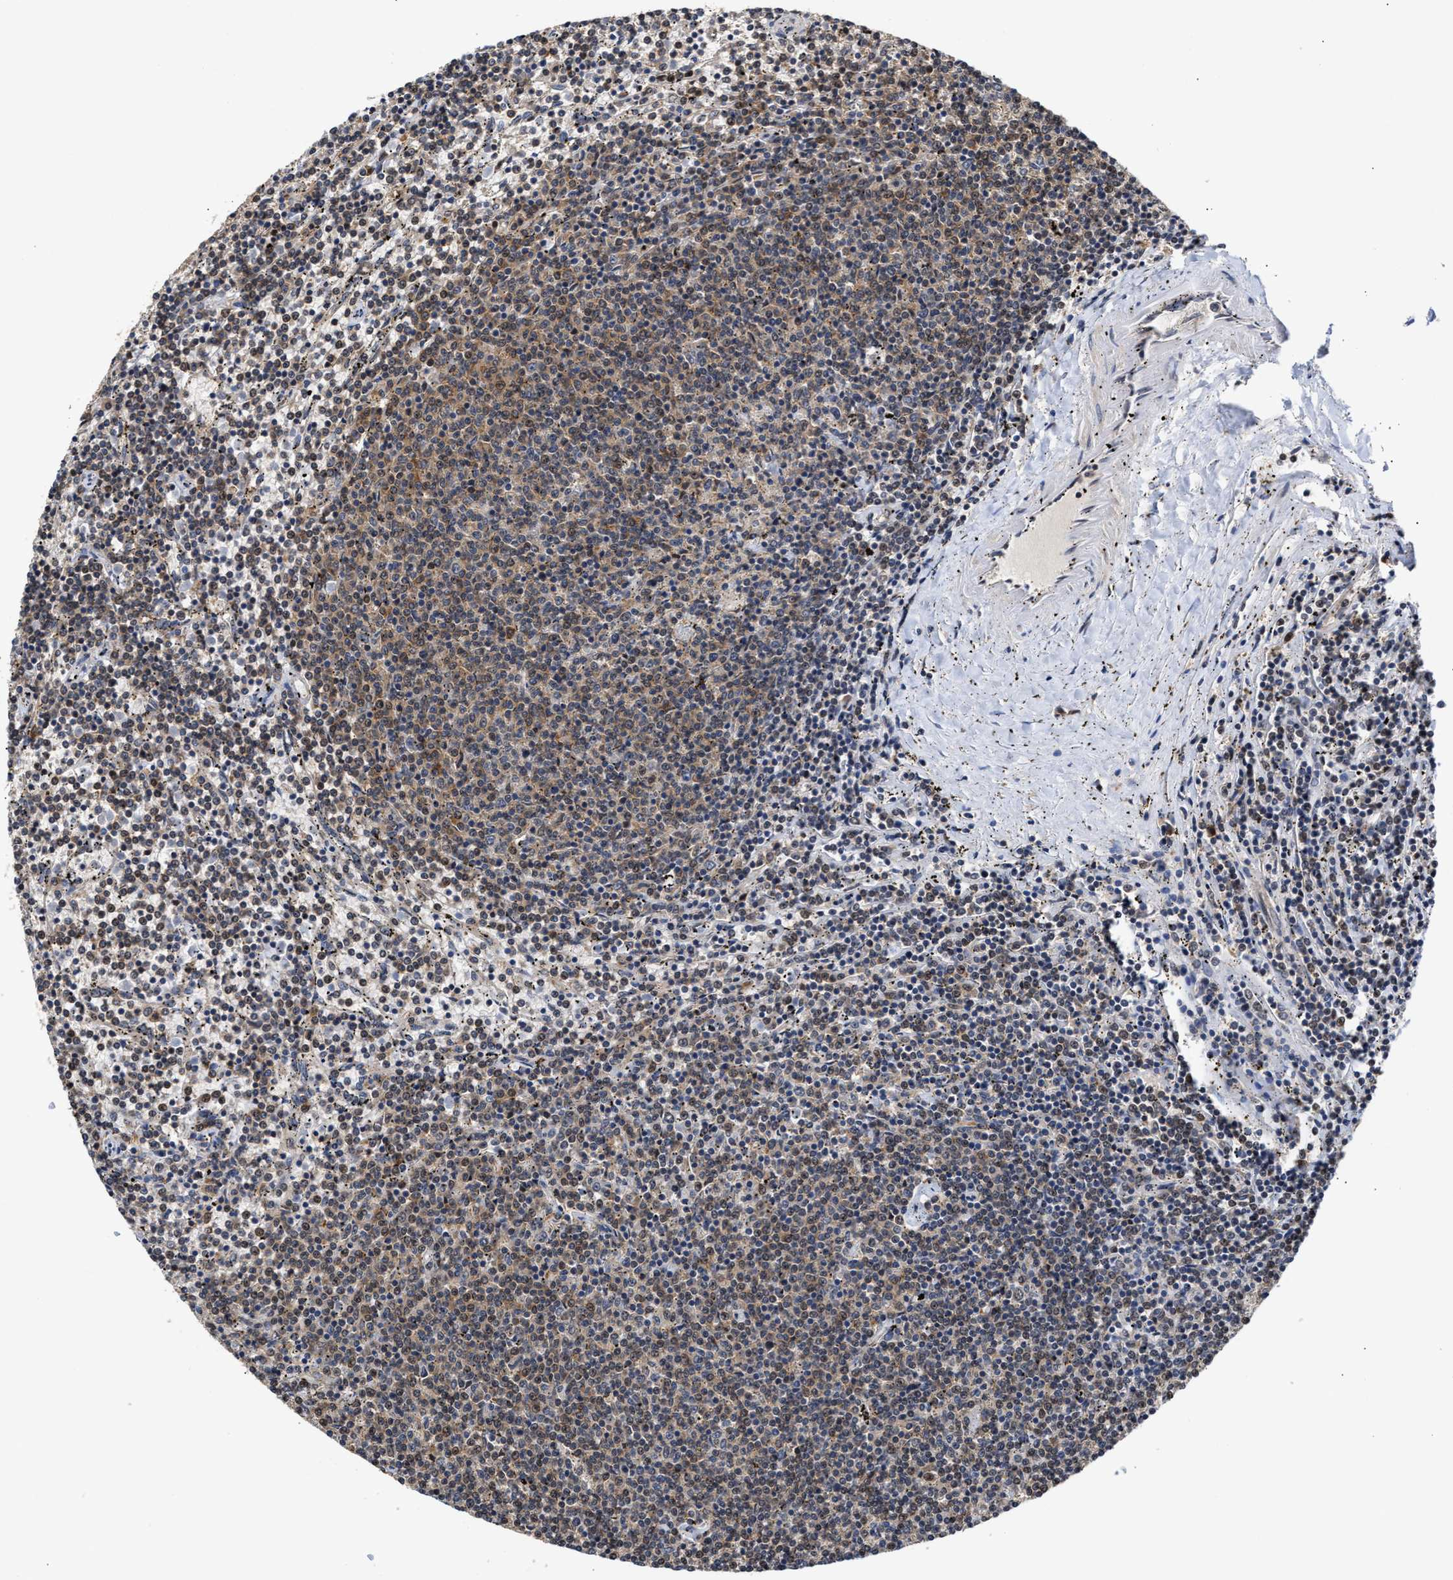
{"staining": {"intensity": "weak", "quantity": "25%-75%", "location": "cytoplasmic/membranous"}, "tissue": "lymphoma", "cell_type": "Tumor cells", "image_type": "cancer", "snomed": [{"axis": "morphology", "description": "Malignant lymphoma, non-Hodgkin's type, Low grade"}, {"axis": "topography", "description": "Spleen"}], "caption": "DAB (3,3'-diaminobenzidine) immunohistochemical staining of low-grade malignant lymphoma, non-Hodgkin's type exhibits weak cytoplasmic/membranous protein positivity in approximately 25%-75% of tumor cells. (brown staining indicates protein expression, while blue staining denotes nuclei).", "gene": "CLIP2", "patient": {"sex": "female", "age": 50}}